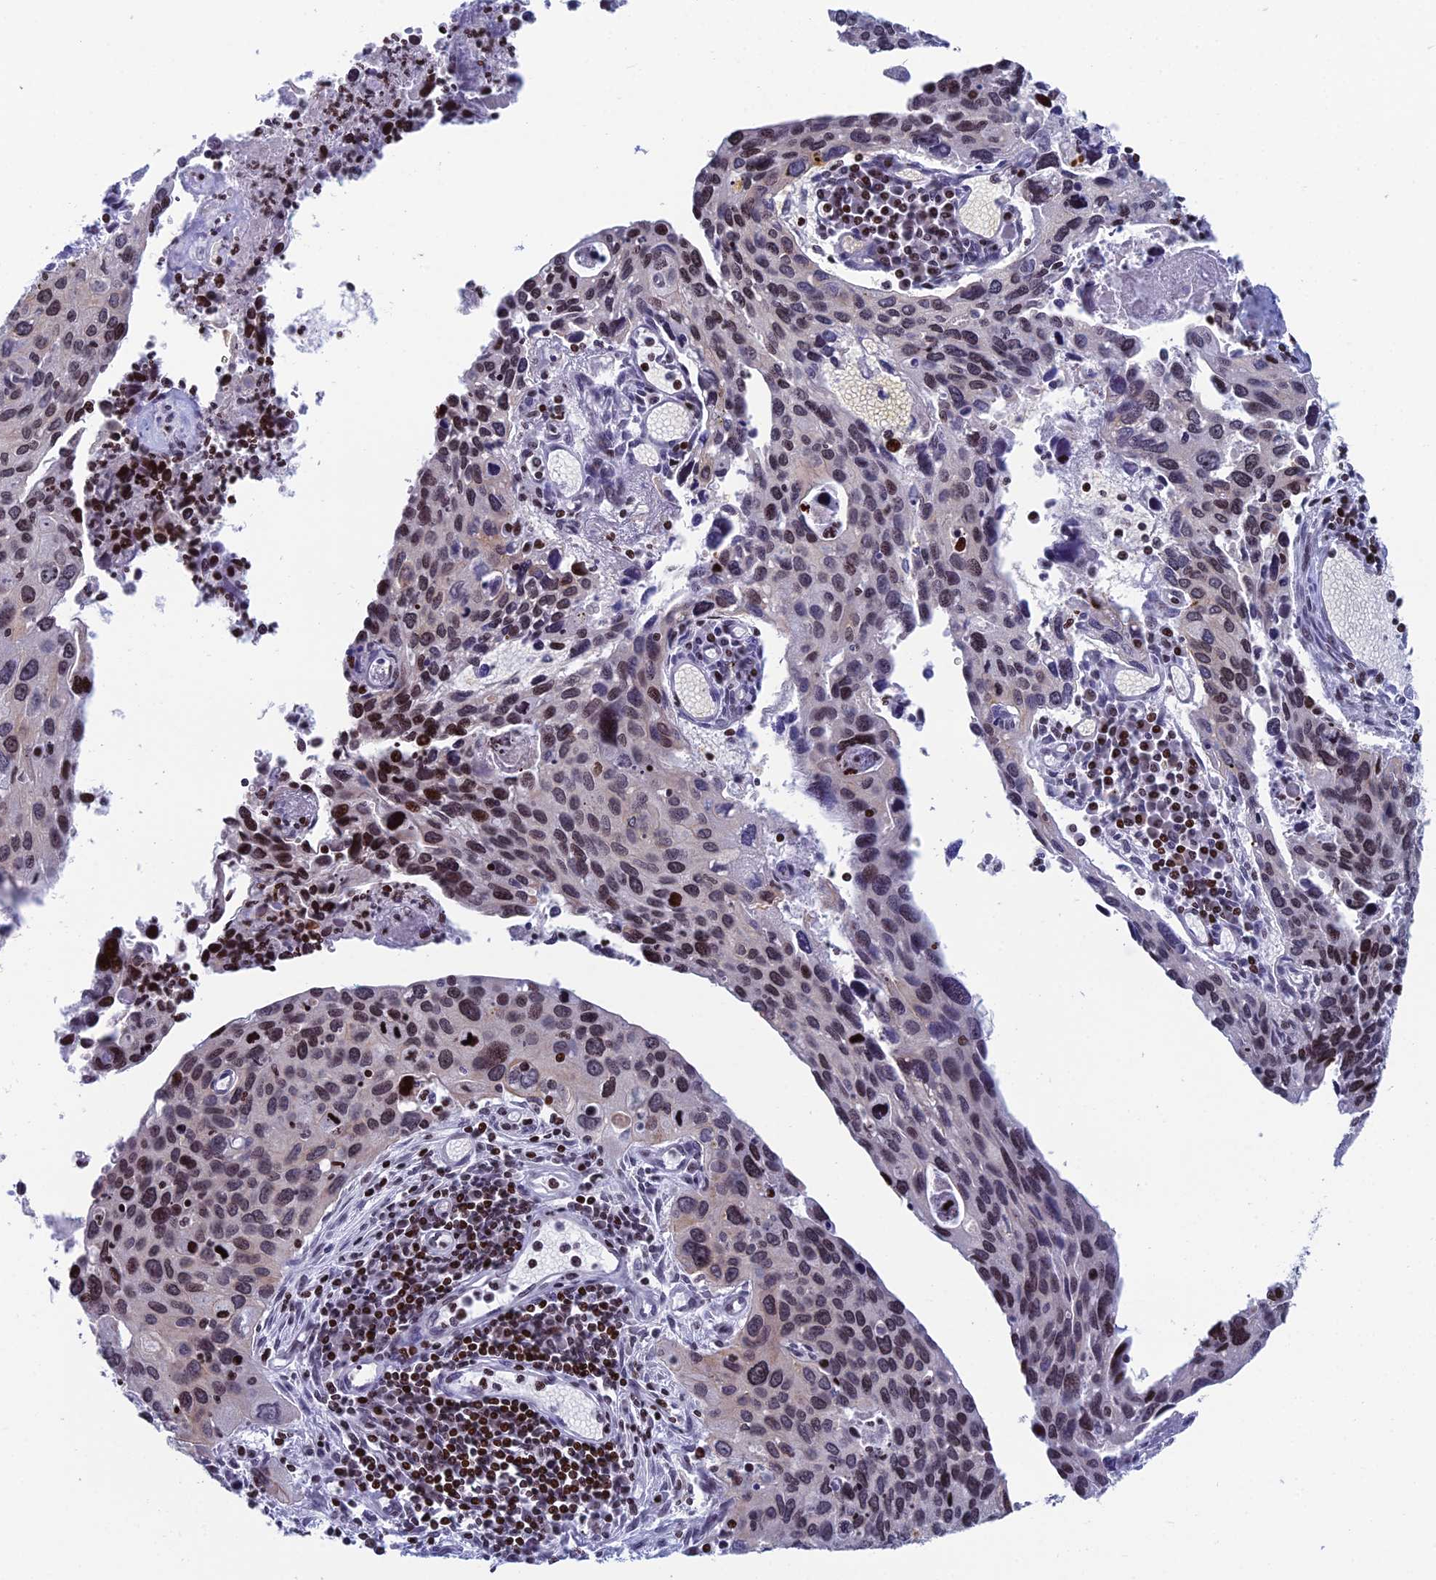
{"staining": {"intensity": "moderate", "quantity": "25%-75%", "location": "cytoplasmic/membranous,nuclear"}, "tissue": "cervical cancer", "cell_type": "Tumor cells", "image_type": "cancer", "snomed": [{"axis": "morphology", "description": "Squamous cell carcinoma, NOS"}, {"axis": "topography", "description": "Cervix"}], "caption": "Immunohistochemical staining of cervical cancer (squamous cell carcinoma) shows medium levels of moderate cytoplasmic/membranous and nuclear protein staining in about 25%-75% of tumor cells.", "gene": "AFF3", "patient": {"sex": "female", "age": 55}}